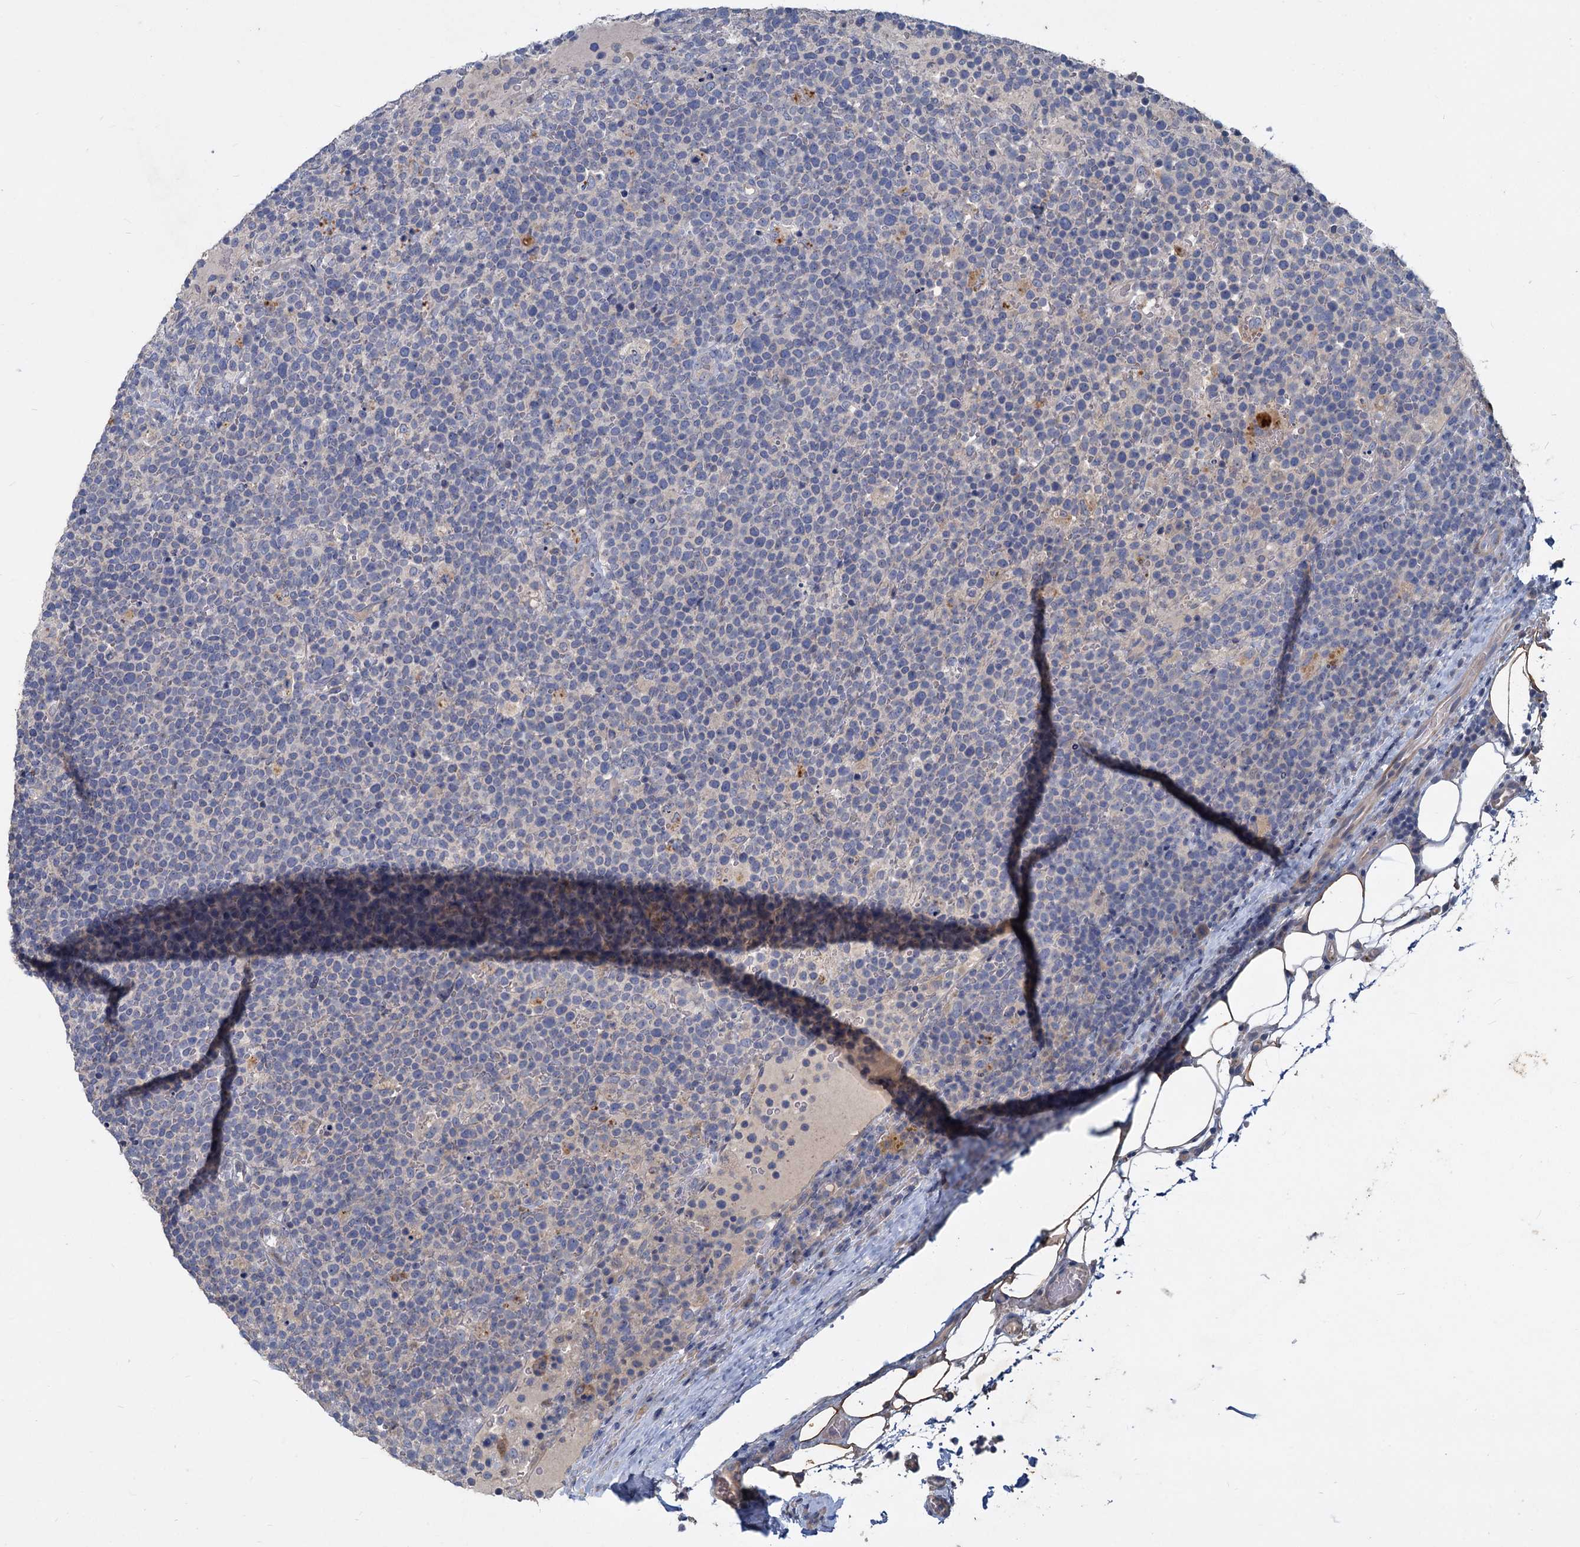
{"staining": {"intensity": "negative", "quantity": "none", "location": "none"}, "tissue": "lymphoma", "cell_type": "Tumor cells", "image_type": "cancer", "snomed": [{"axis": "morphology", "description": "Malignant lymphoma, non-Hodgkin's type, High grade"}, {"axis": "topography", "description": "Lymph node"}], "caption": "Immunohistochemistry photomicrograph of neoplastic tissue: malignant lymphoma, non-Hodgkin's type (high-grade) stained with DAB (3,3'-diaminobenzidine) reveals no significant protein positivity in tumor cells.", "gene": "SLC2A7", "patient": {"sex": "male", "age": 61}}